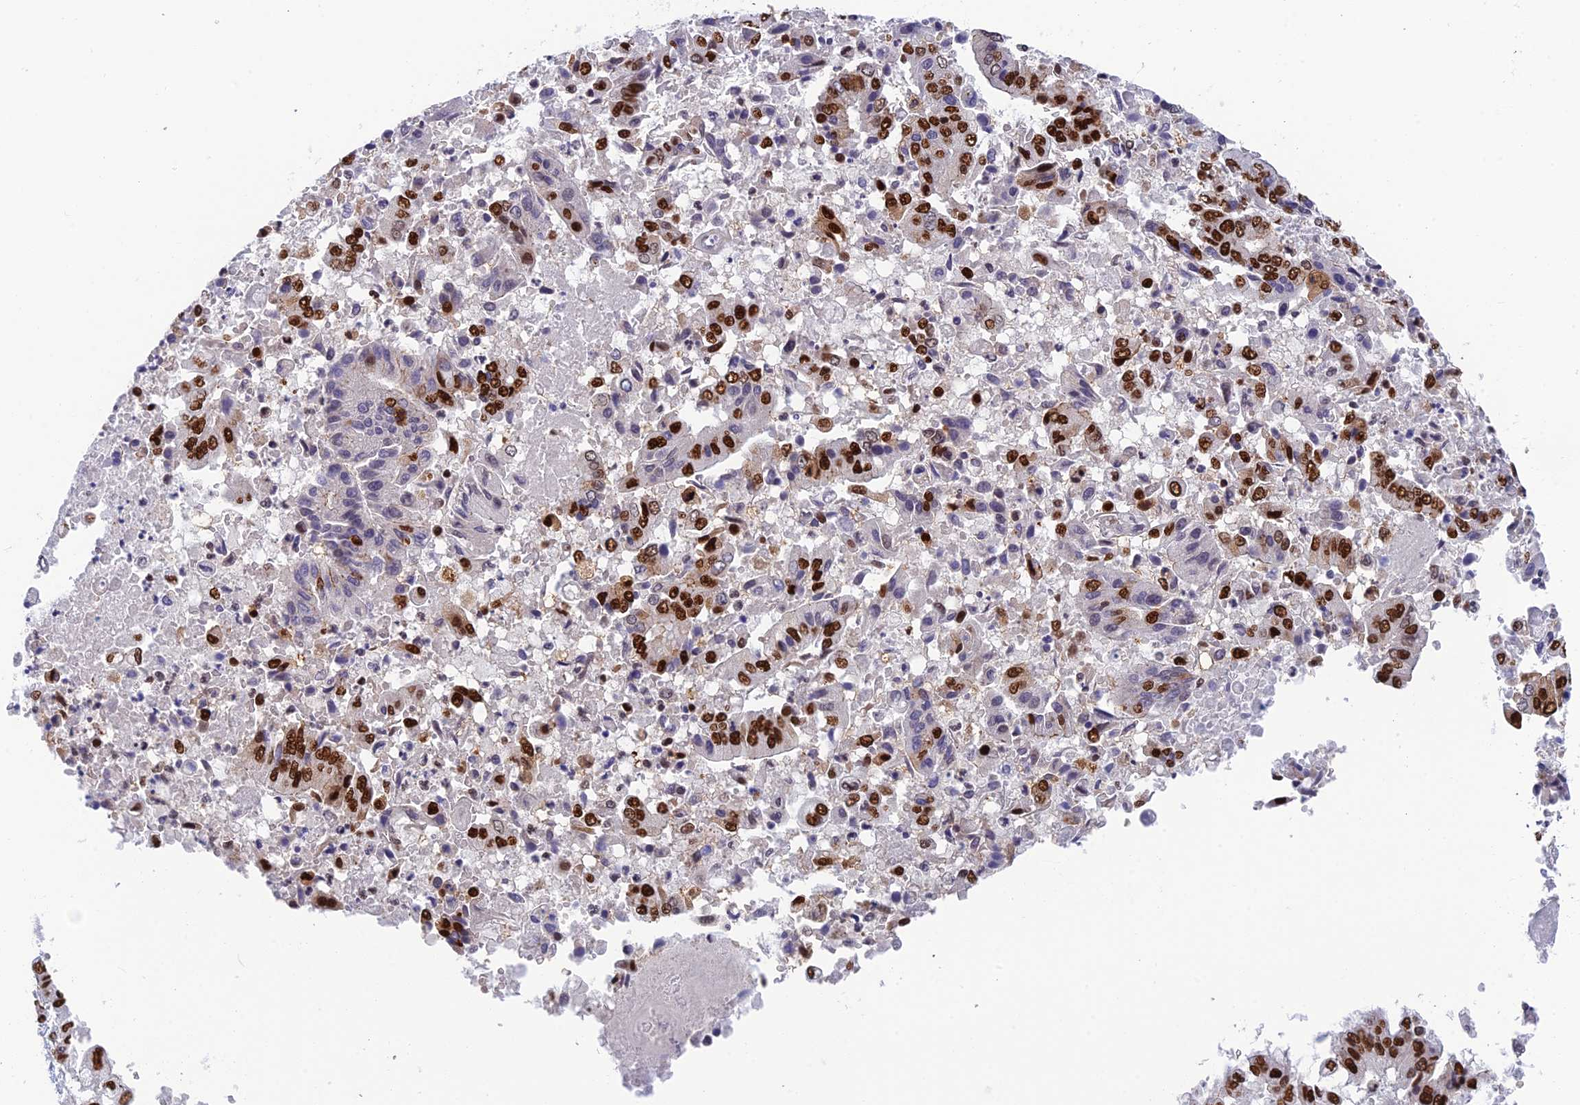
{"staining": {"intensity": "strong", "quantity": "25%-75%", "location": "nuclear"}, "tissue": "pancreatic cancer", "cell_type": "Tumor cells", "image_type": "cancer", "snomed": [{"axis": "morphology", "description": "Adenocarcinoma, NOS"}, {"axis": "topography", "description": "Pancreas"}], "caption": "Pancreatic cancer (adenocarcinoma) stained with immunohistochemistry (IHC) reveals strong nuclear expression in approximately 25%-75% of tumor cells. (IHC, brightfield microscopy, high magnification).", "gene": "EEF1AKMT3", "patient": {"sex": "female", "age": 77}}